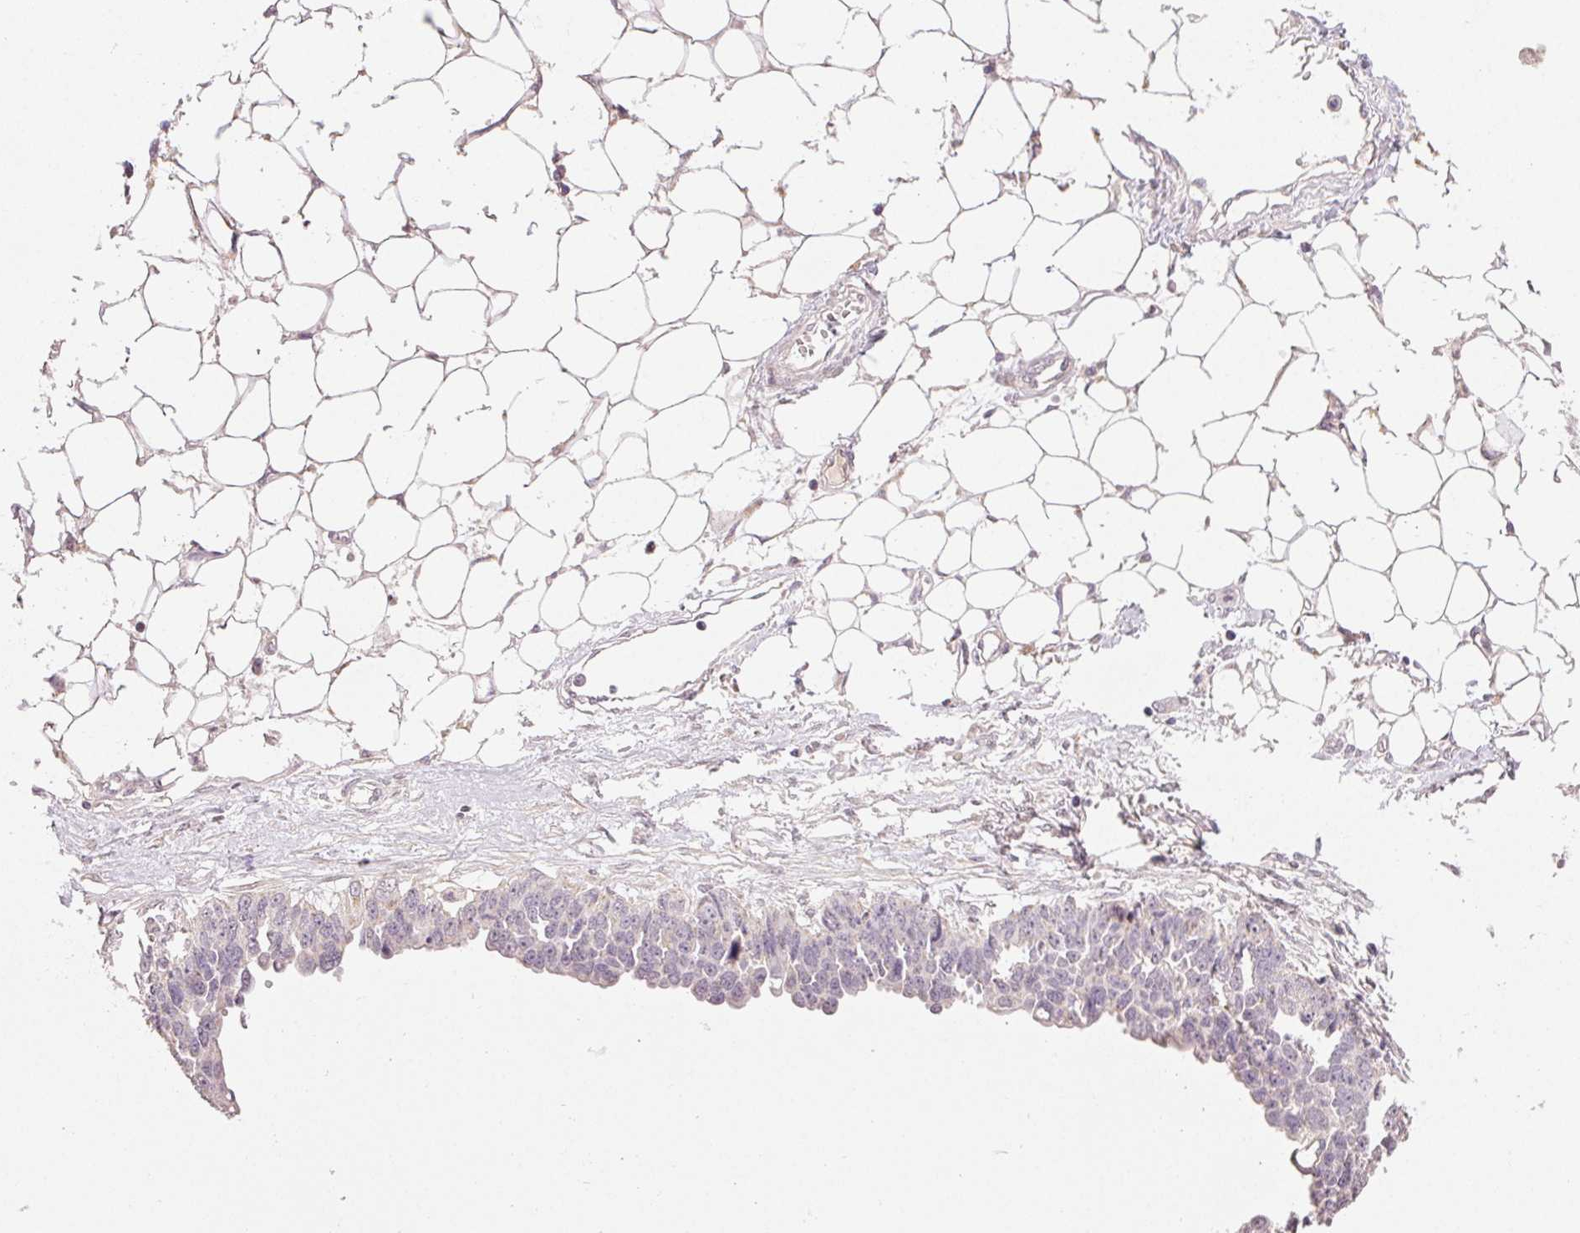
{"staining": {"intensity": "negative", "quantity": "none", "location": "none"}, "tissue": "ovarian cancer", "cell_type": "Tumor cells", "image_type": "cancer", "snomed": [{"axis": "morphology", "description": "Cystadenocarcinoma, serous, NOS"}, {"axis": "topography", "description": "Ovary"}], "caption": "Human ovarian cancer (serous cystadenocarcinoma) stained for a protein using immunohistochemistry displays no staining in tumor cells.", "gene": "CLASP1", "patient": {"sex": "female", "age": 76}}